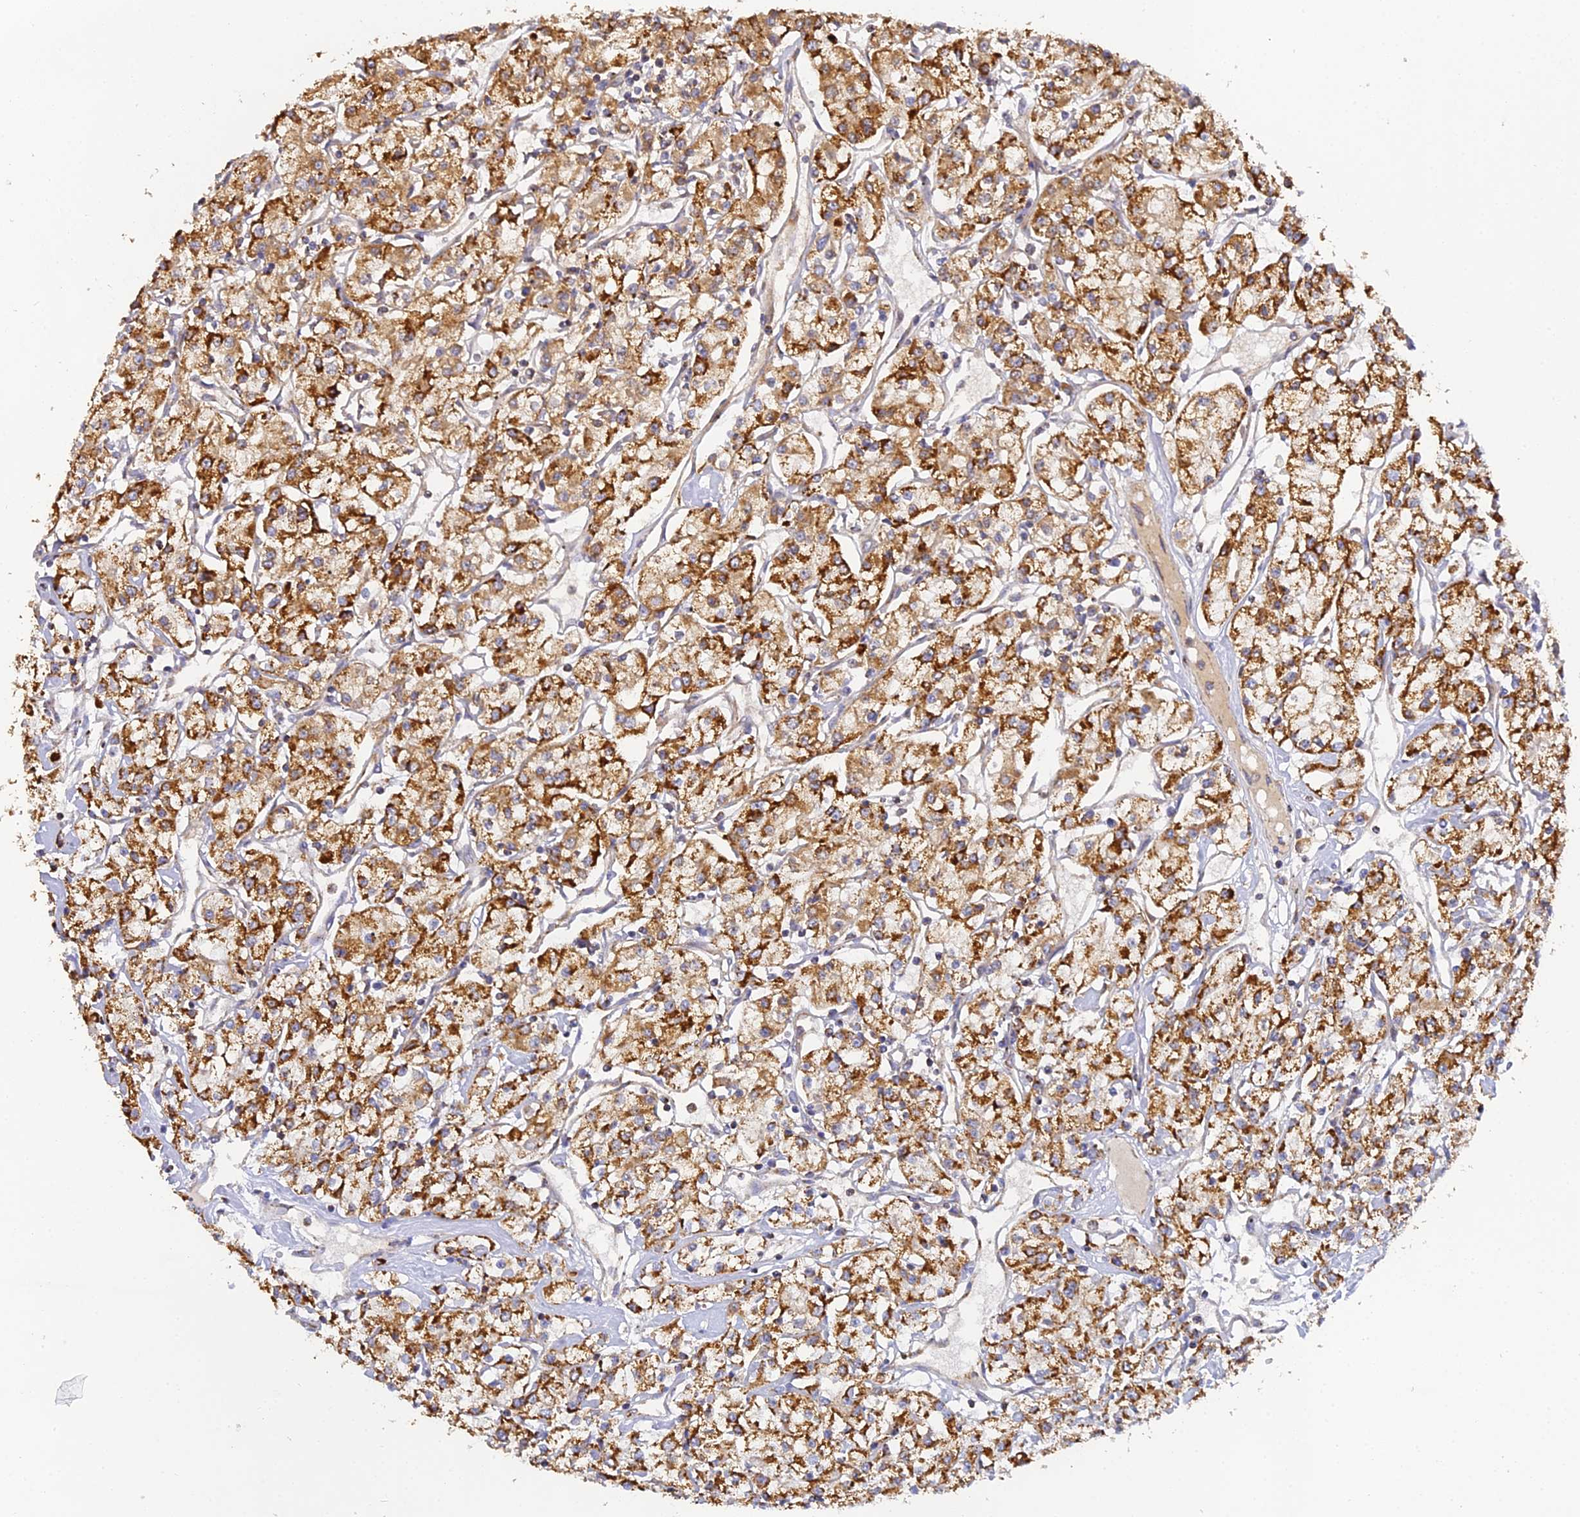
{"staining": {"intensity": "strong", "quantity": ">75%", "location": "cytoplasmic/membranous"}, "tissue": "renal cancer", "cell_type": "Tumor cells", "image_type": "cancer", "snomed": [{"axis": "morphology", "description": "Adenocarcinoma, NOS"}, {"axis": "topography", "description": "Kidney"}], "caption": "Immunohistochemistry (IHC) photomicrograph of human renal cancer (adenocarcinoma) stained for a protein (brown), which reveals high levels of strong cytoplasmic/membranous staining in approximately >75% of tumor cells.", "gene": "DONSON", "patient": {"sex": "female", "age": 59}}